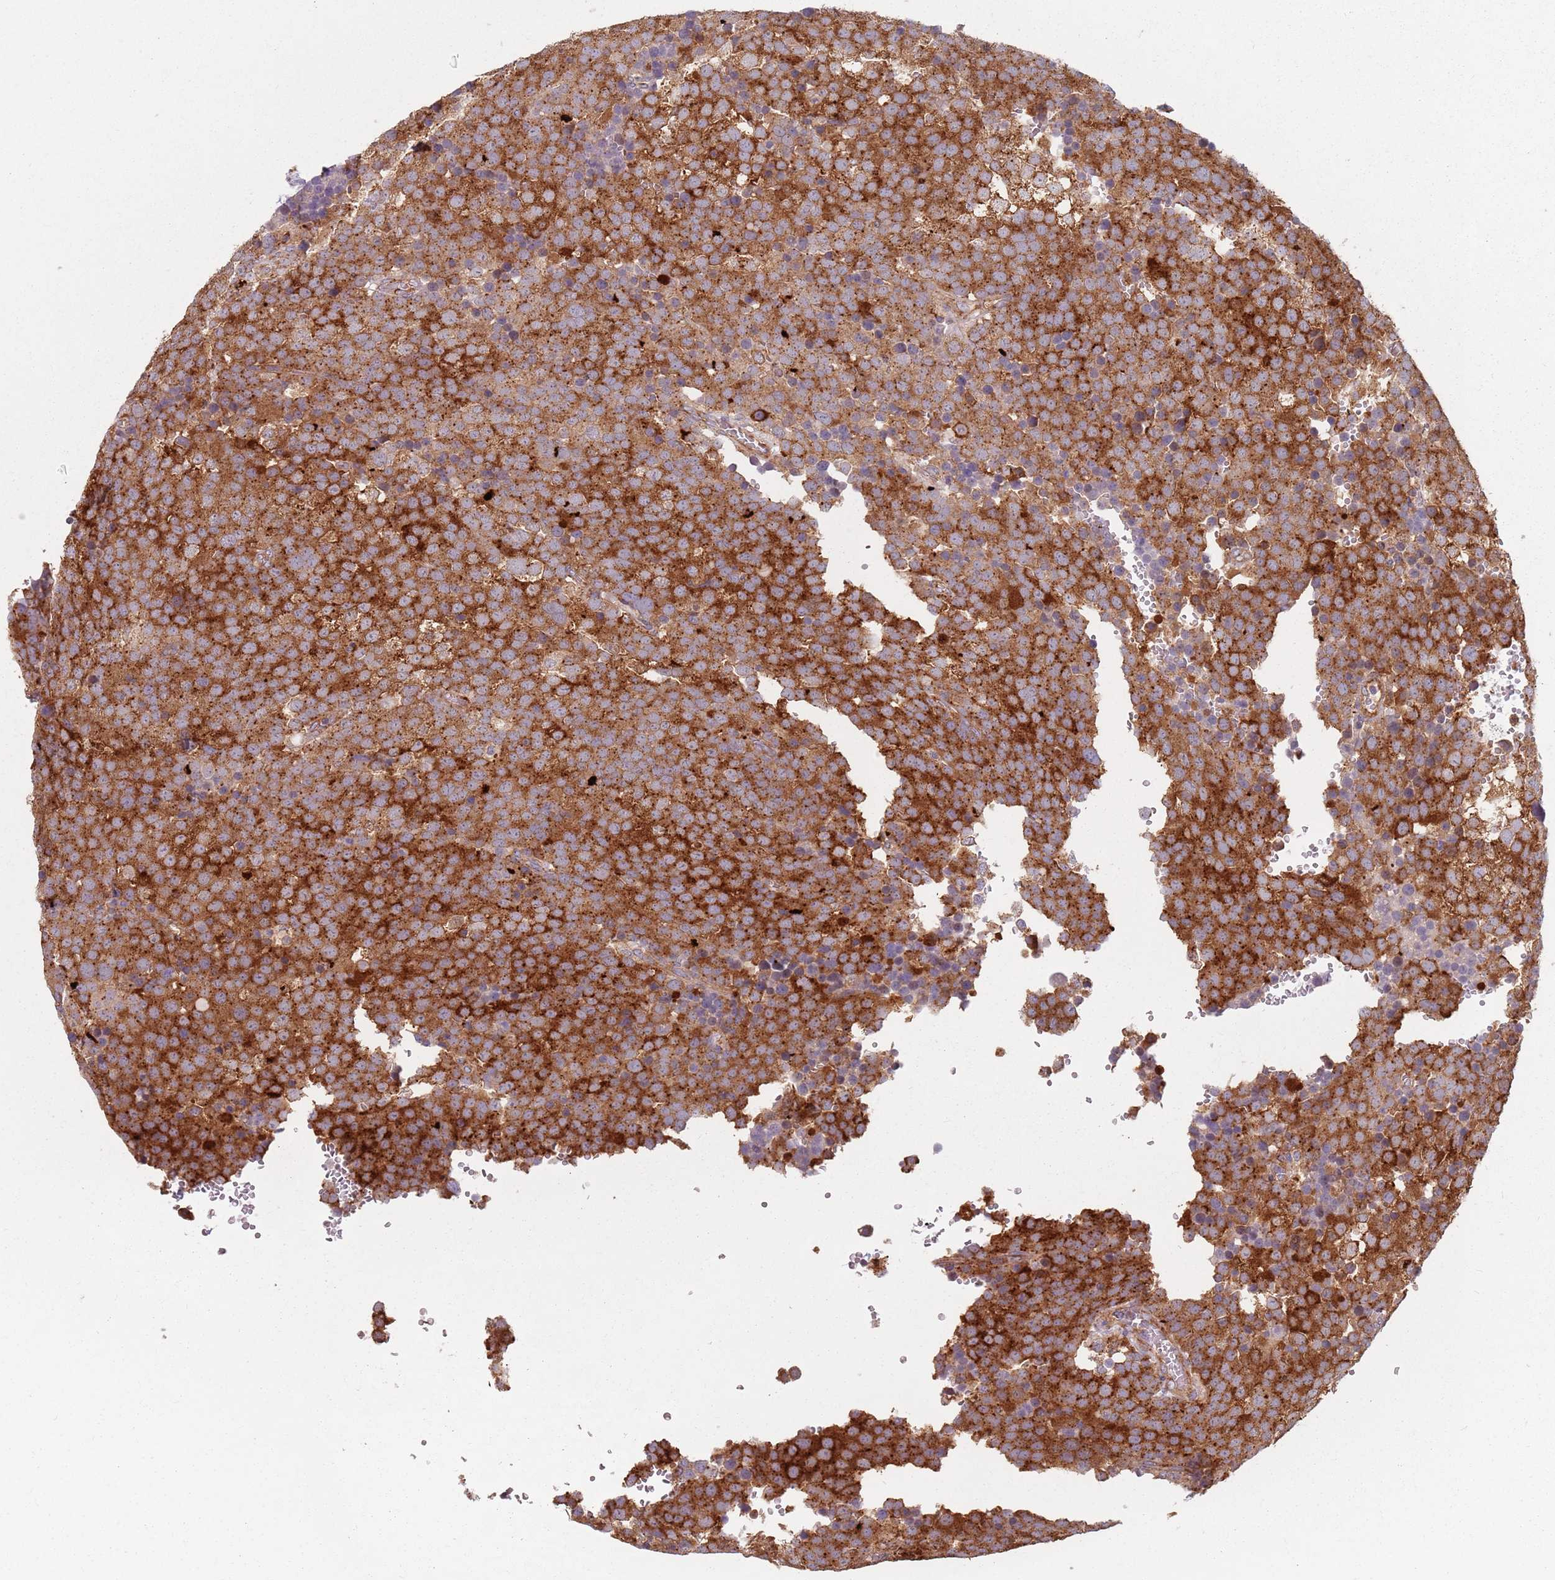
{"staining": {"intensity": "strong", "quantity": ">75%", "location": "cytoplasmic/membranous"}, "tissue": "testis cancer", "cell_type": "Tumor cells", "image_type": "cancer", "snomed": [{"axis": "morphology", "description": "Seminoma, NOS"}, {"axis": "topography", "description": "Testis"}], "caption": "Protein staining of testis cancer (seminoma) tissue shows strong cytoplasmic/membranous positivity in about >75% of tumor cells. (IHC, brightfield microscopy, high magnification).", "gene": "TPD52L2", "patient": {"sex": "male", "age": 71}}